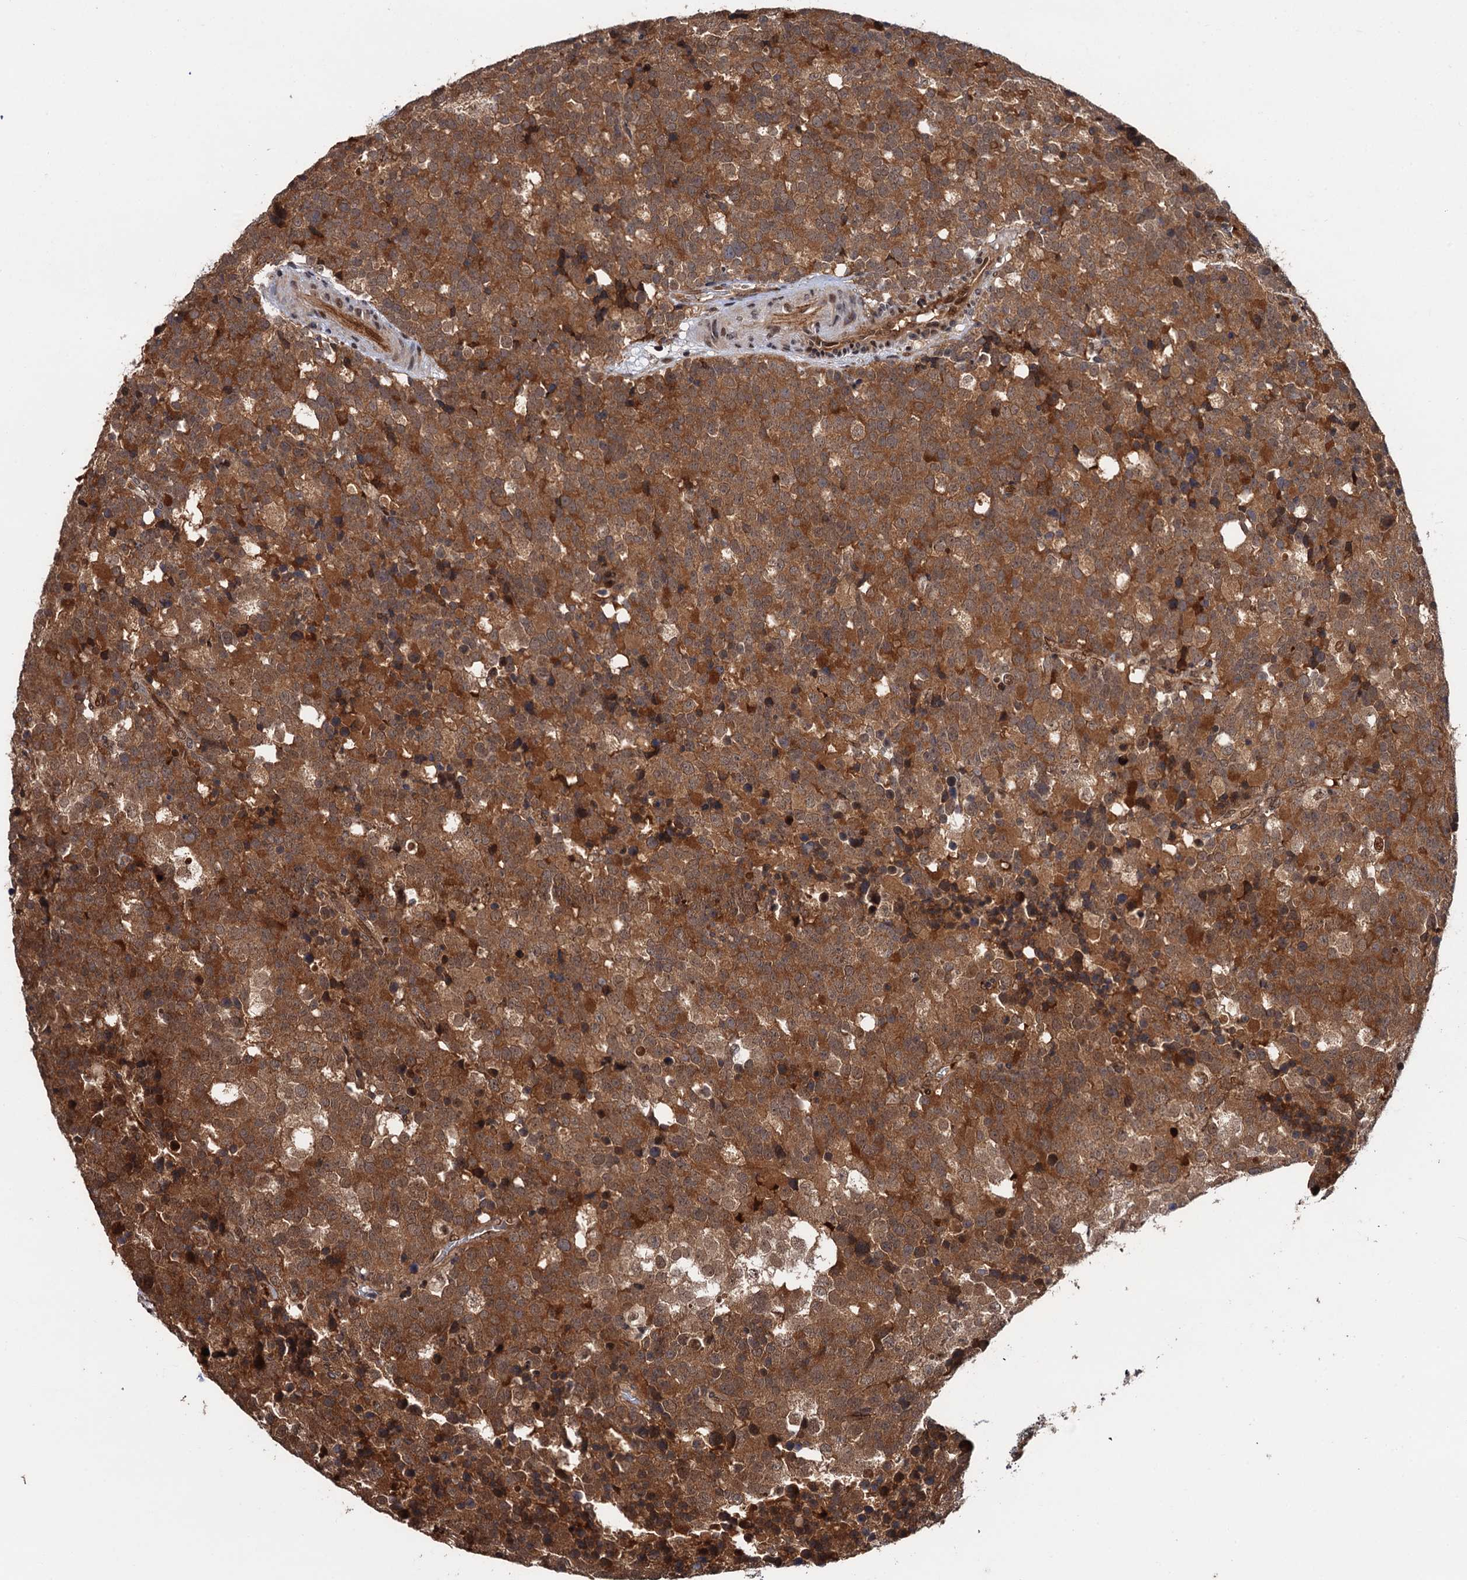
{"staining": {"intensity": "strong", "quantity": ">75%", "location": "cytoplasmic/membranous"}, "tissue": "testis cancer", "cell_type": "Tumor cells", "image_type": "cancer", "snomed": [{"axis": "morphology", "description": "Seminoma, NOS"}, {"axis": "topography", "description": "Testis"}], "caption": "An image showing strong cytoplasmic/membranous expression in about >75% of tumor cells in seminoma (testis), as visualized by brown immunohistochemical staining.", "gene": "CDC23", "patient": {"sex": "male", "age": 71}}